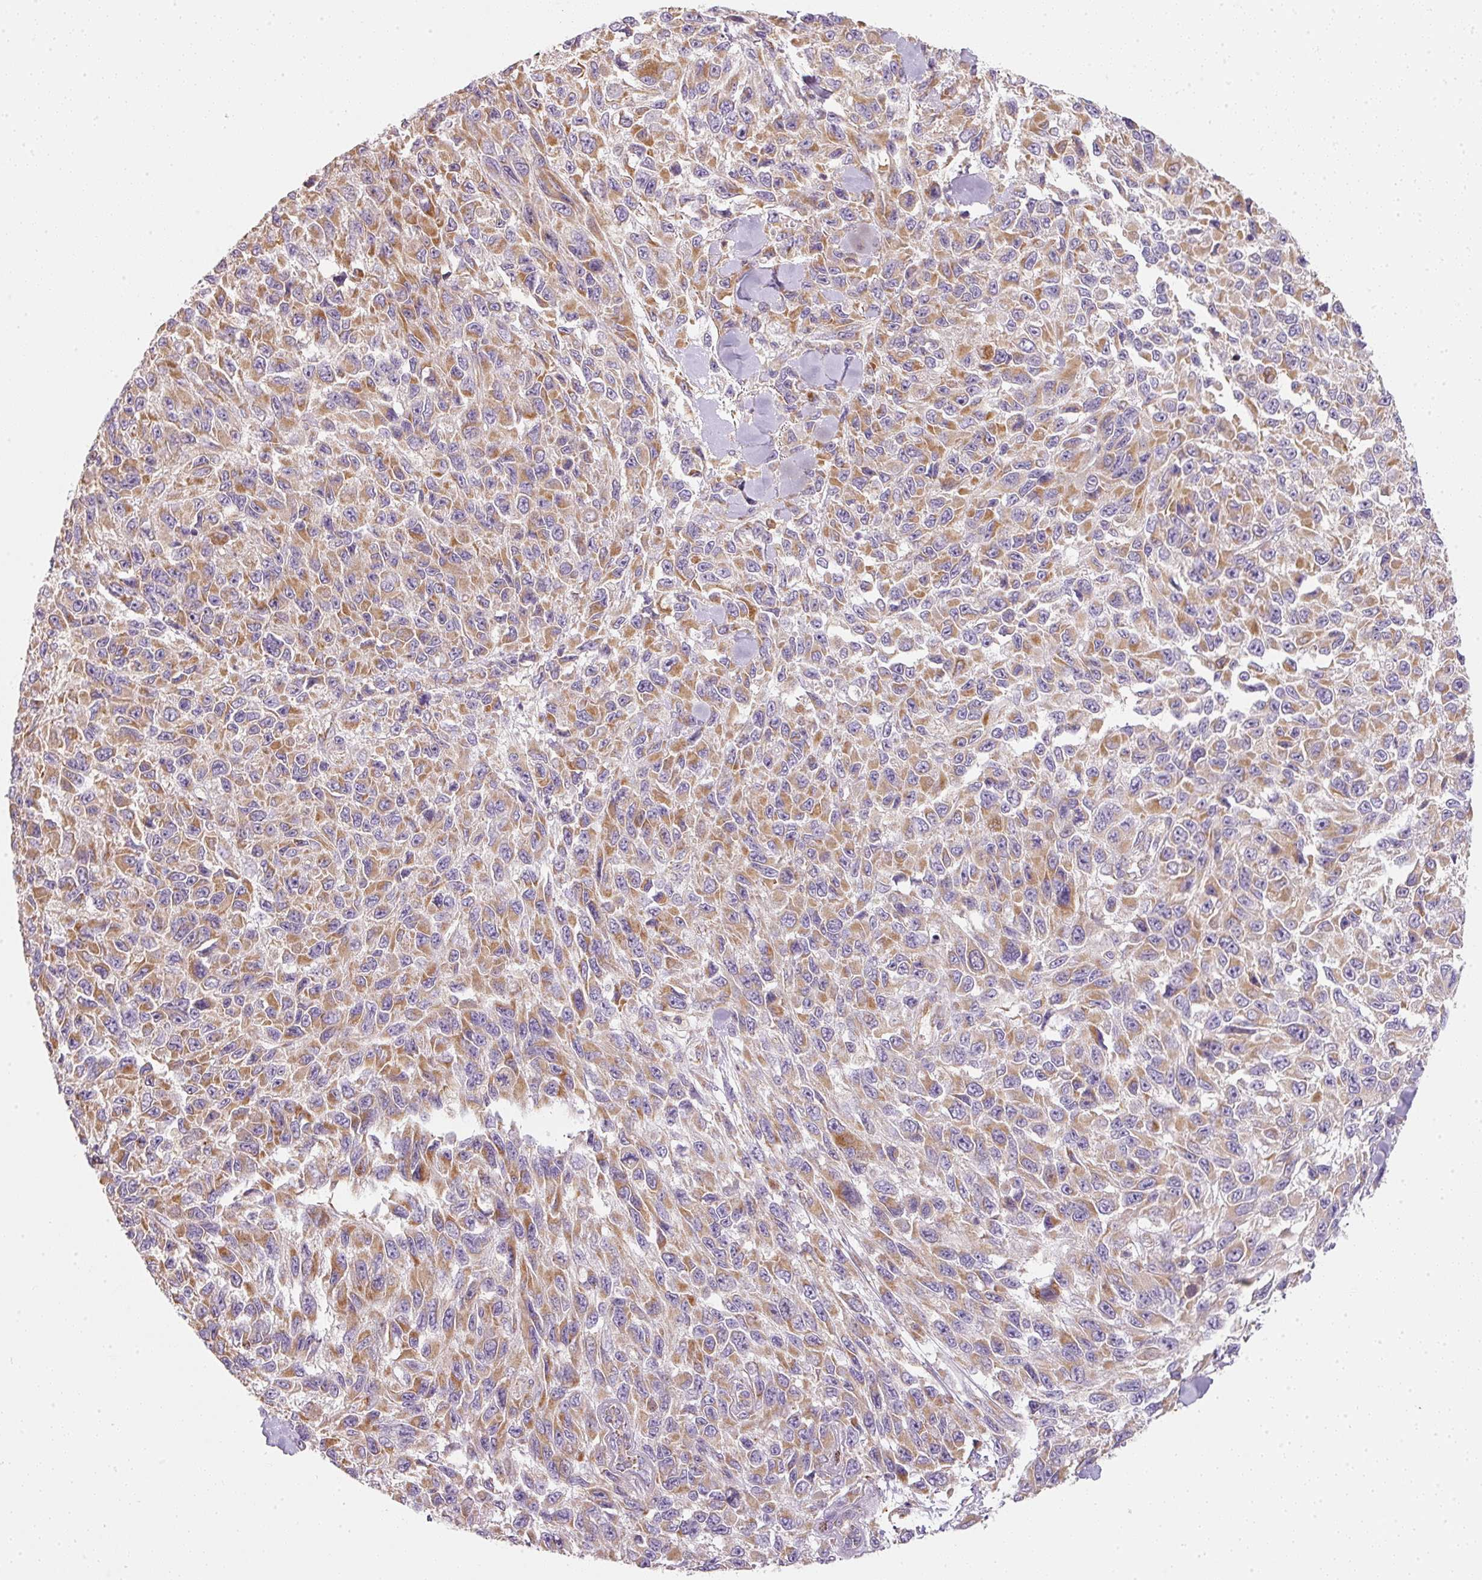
{"staining": {"intensity": "moderate", "quantity": ">75%", "location": "cytoplasmic/membranous"}, "tissue": "melanoma", "cell_type": "Tumor cells", "image_type": "cancer", "snomed": [{"axis": "morphology", "description": "Malignant melanoma, NOS"}, {"axis": "topography", "description": "Skin"}], "caption": "Human melanoma stained with a brown dye shows moderate cytoplasmic/membranous positive staining in approximately >75% of tumor cells.", "gene": "MORN4", "patient": {"sex": "female", "age": 96}}